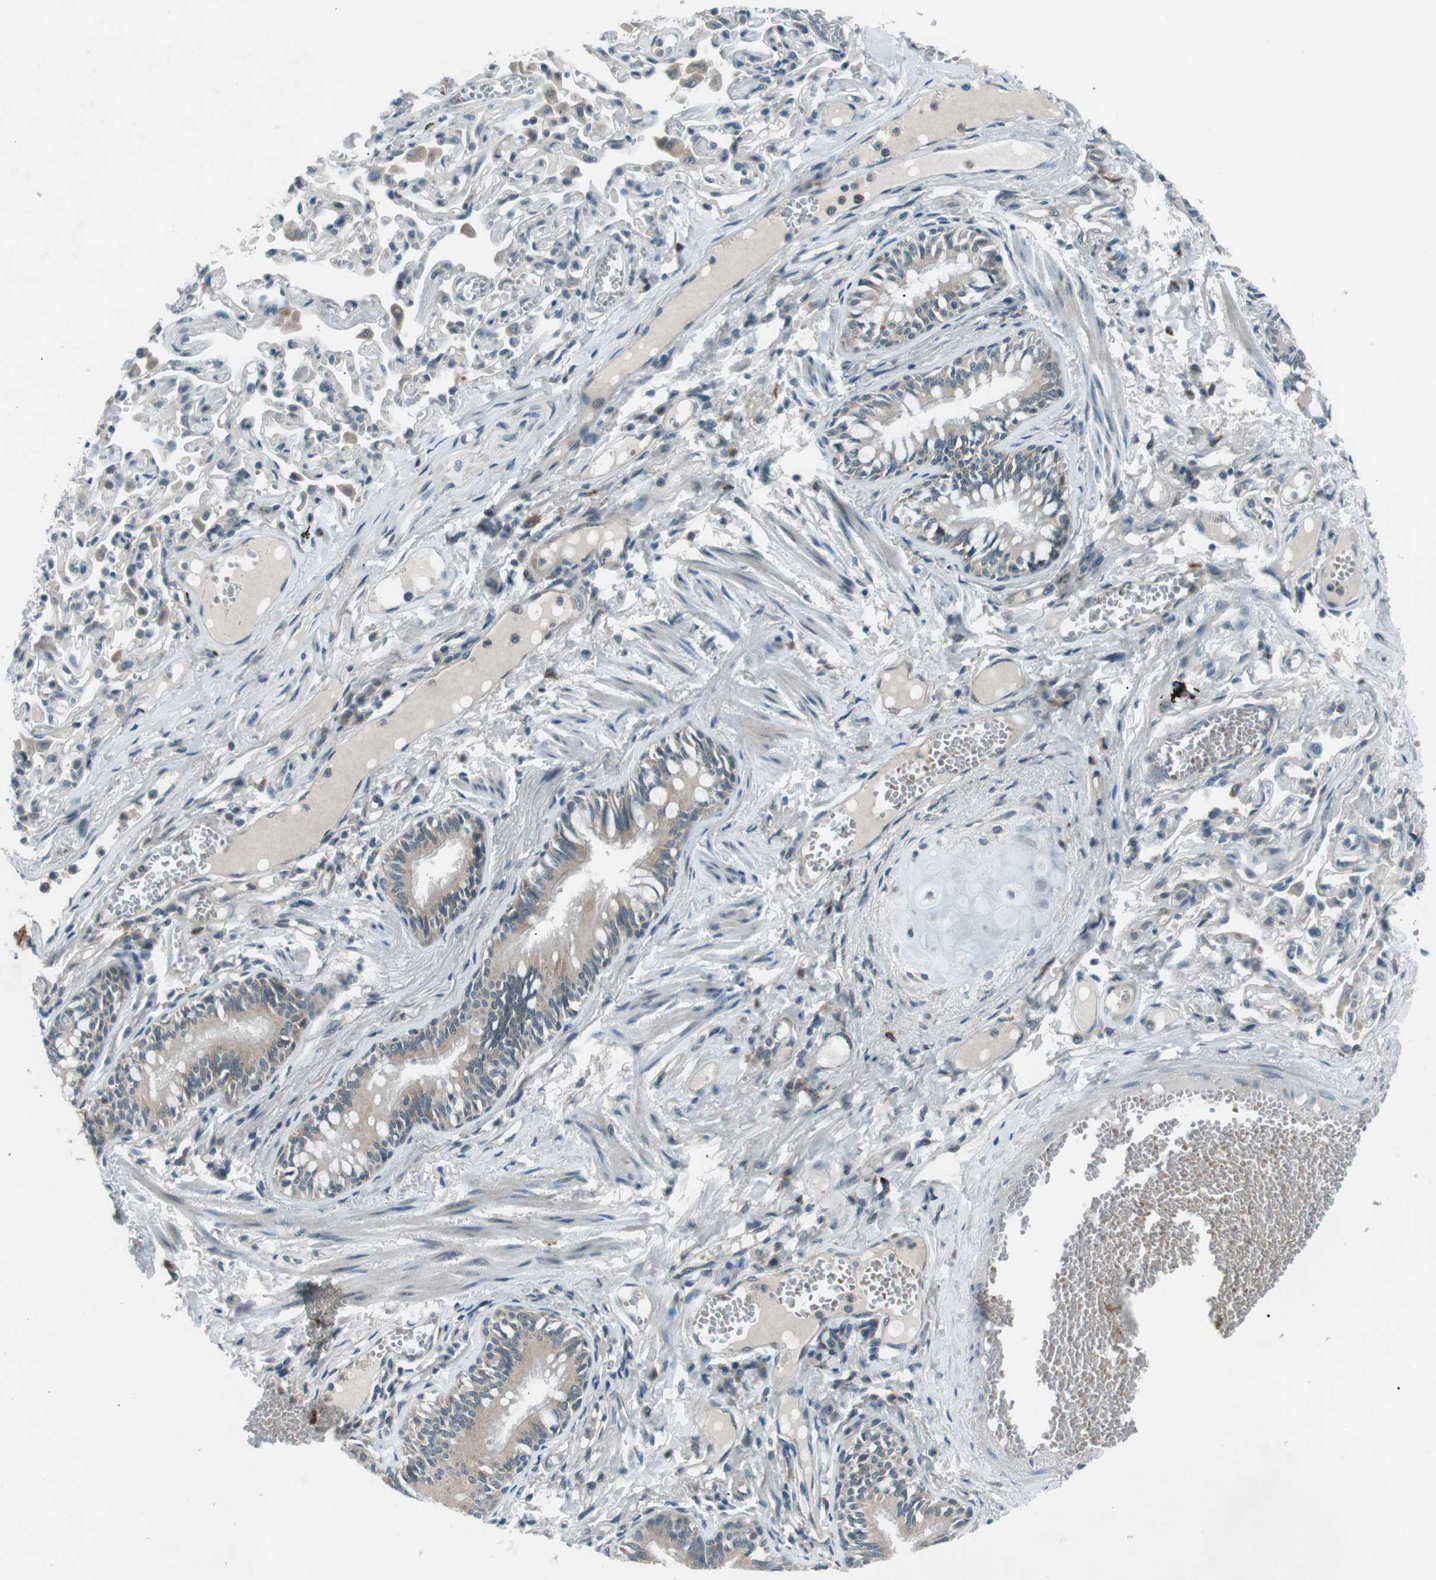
{"staining": {"intensity": "moderate", "quantity": ">75%", "location": "cytoplasmic/membranous"}, "tissue": "bronchus", "cell_type": "Respiratory epithelial cells", "image_type": "normal", "snomed": [{"axis": "morphology", "description": "Normal tissue, NOS"}, {"axis": "morphology", "description": "Inflammation, NOS"}, {"axis": "topography", "description": "Cartilage tissue"}, {"axis": "topography", "description": "Lung"}], "caption": "A micrograph of human bronchus stained for a protein demonstrates moderate cytoplasmic/membranous brown staining in respiratory epithelial cells. (IHC, brightfield microscopy, high magnification).", "gene": "LRIG2", "patient": {"sex": "male", "age": 71}}